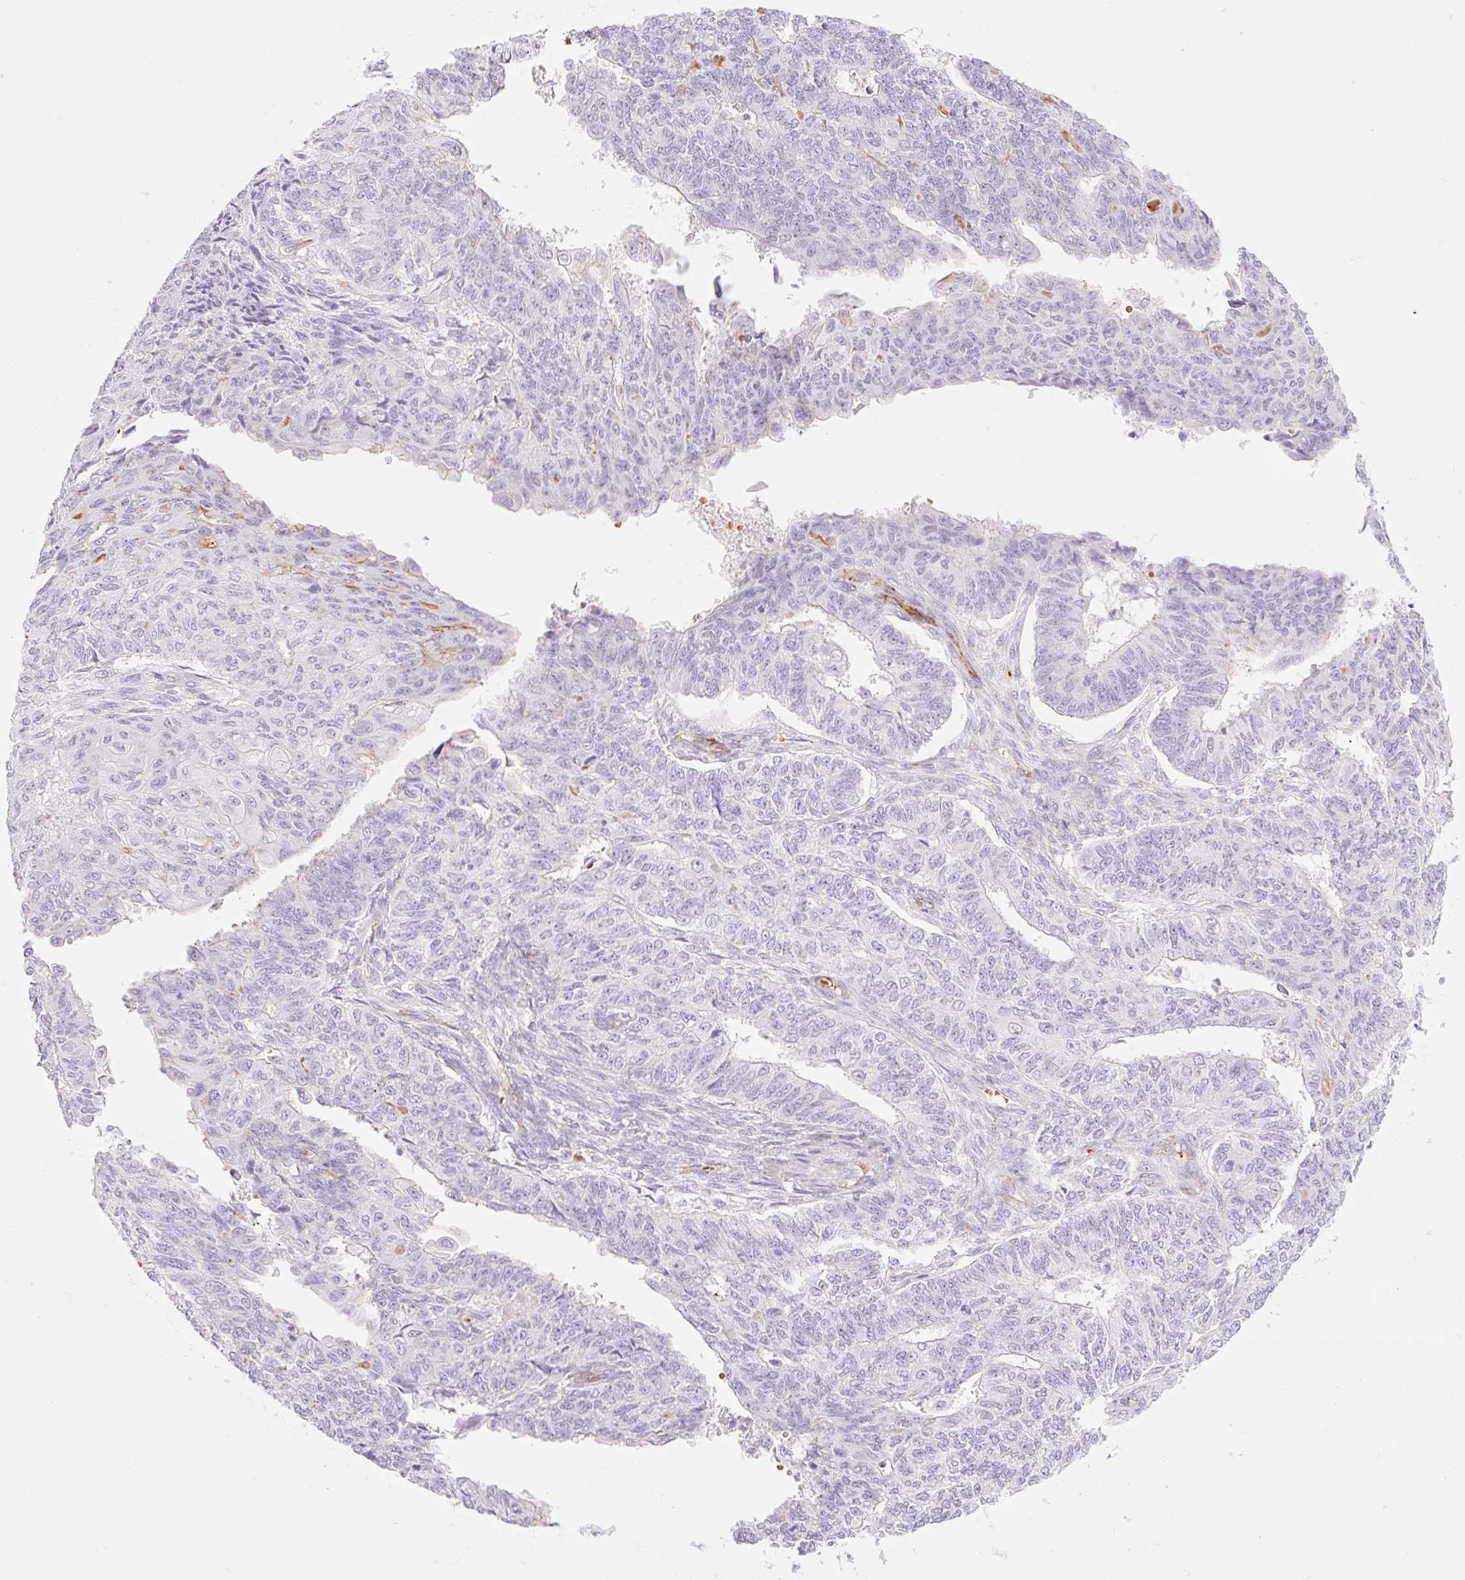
{"staining": {"intensity": "negative", "quantity": "none", "location": "none"}, "tissue": "endometrial cancer", "cell_type": "Tumor cells", "image_type": "cancer", "snomed": [{"axis": "morphology", "description": "Adenocarcinoma, NOS"}, {"axis": "topography", "description": "Endometrium"}], "caption": "Micrograph shows no significant protein positivity in tumor cells of endometrial adenocarcinoma.", "gene": "TAF1L", "patient": {"sex": "female", "age": 32}}